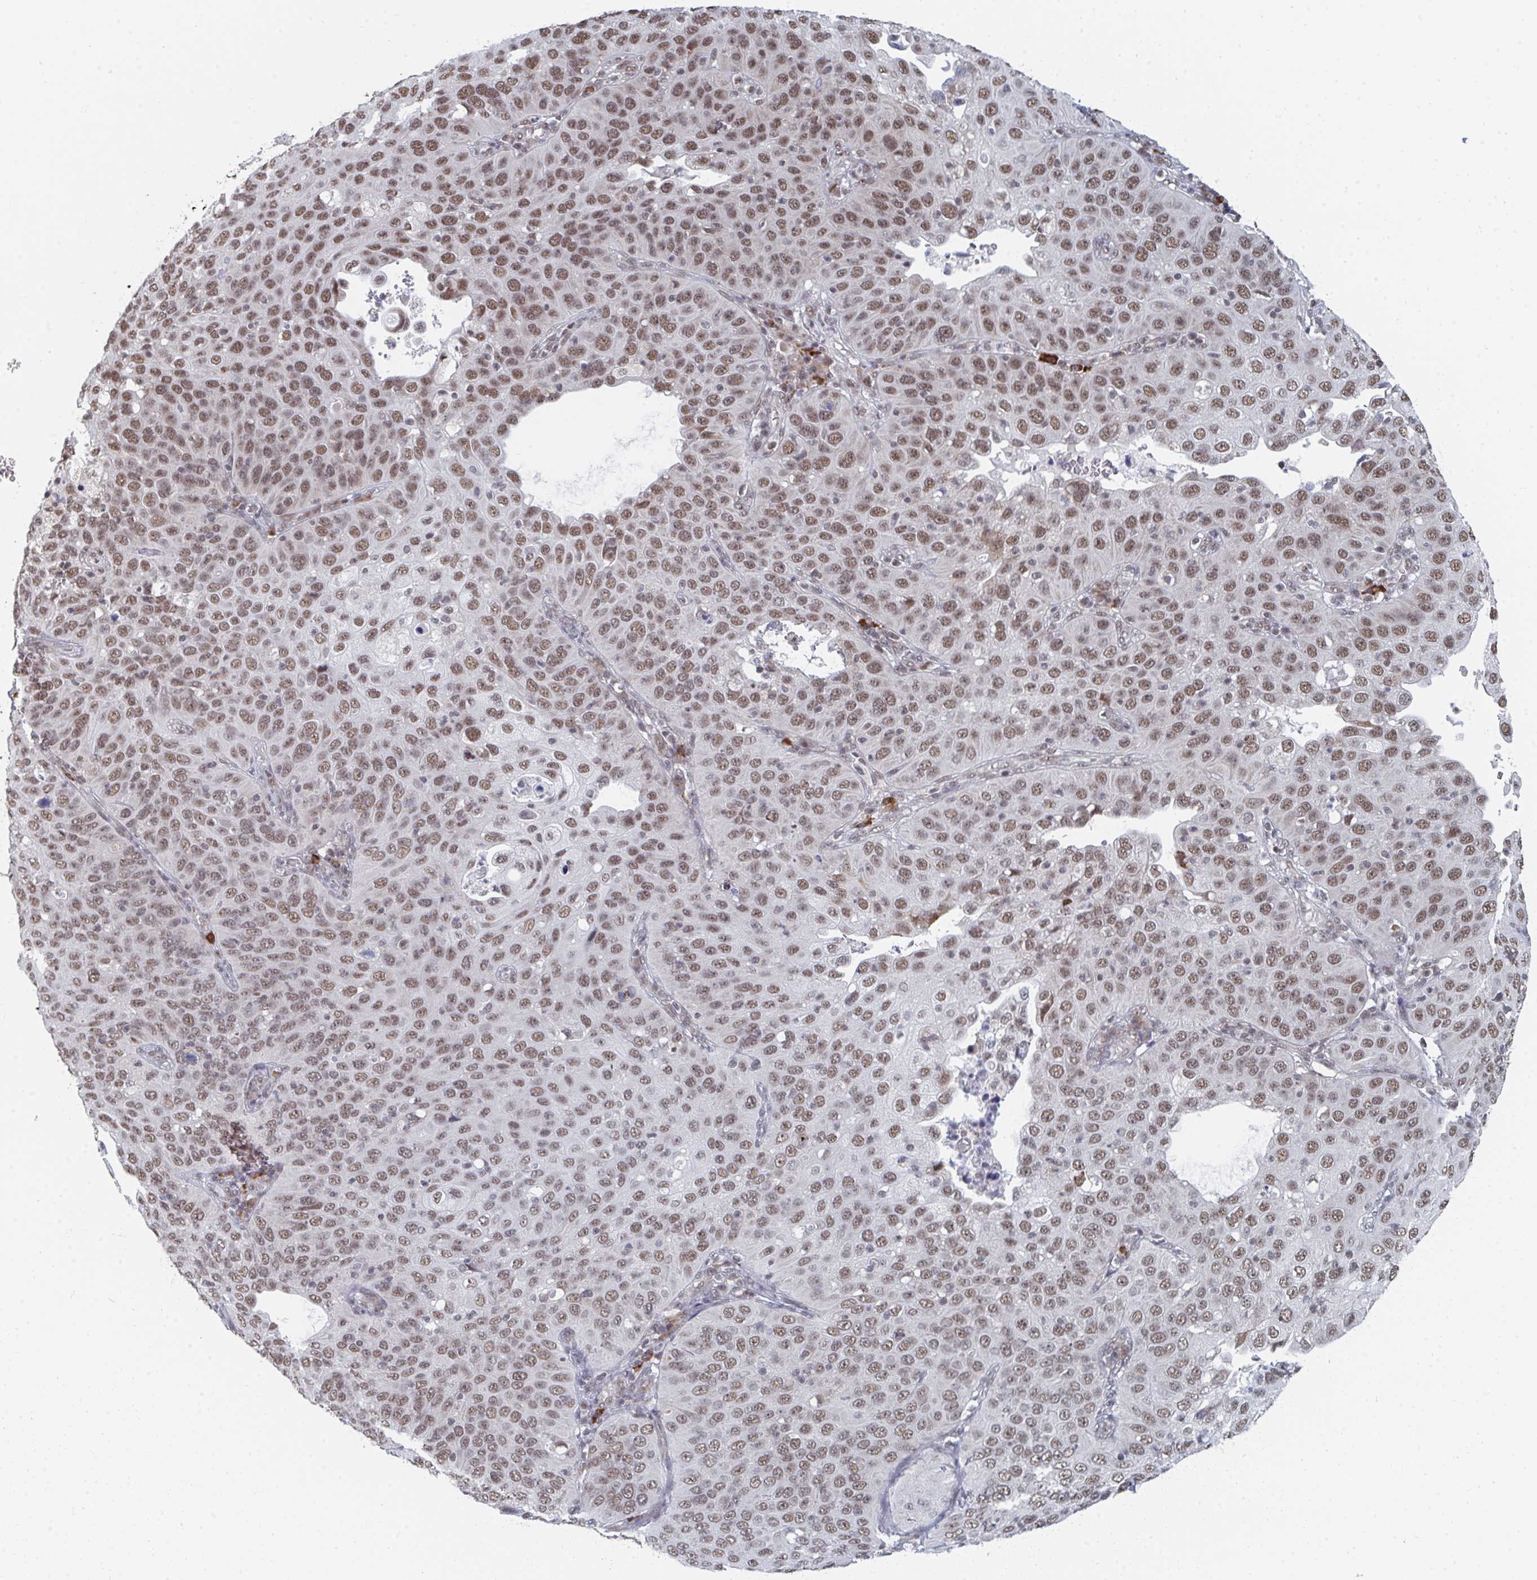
{"staining": {"intensity": "moderate", "quantity": ">75%", "location": "nuclear"}, "tissue": "cervical cancer", "cell_type": "Tumor cells", "image_type": "cancer", "snomed": [{"axis": "morphology", "description": "Squamous cell carcinoma, NOS"}, {"axis": "topography", "description": "Cervix"}], "caption": "Brown immunohistochemical staining in squamous cell carcinoma (cervical) demonstrates moderate nuclear positivity in approximately >75% of tumor cells.", "gene": "MBNL1", "patient": {"sex": "female", "age": 36}}